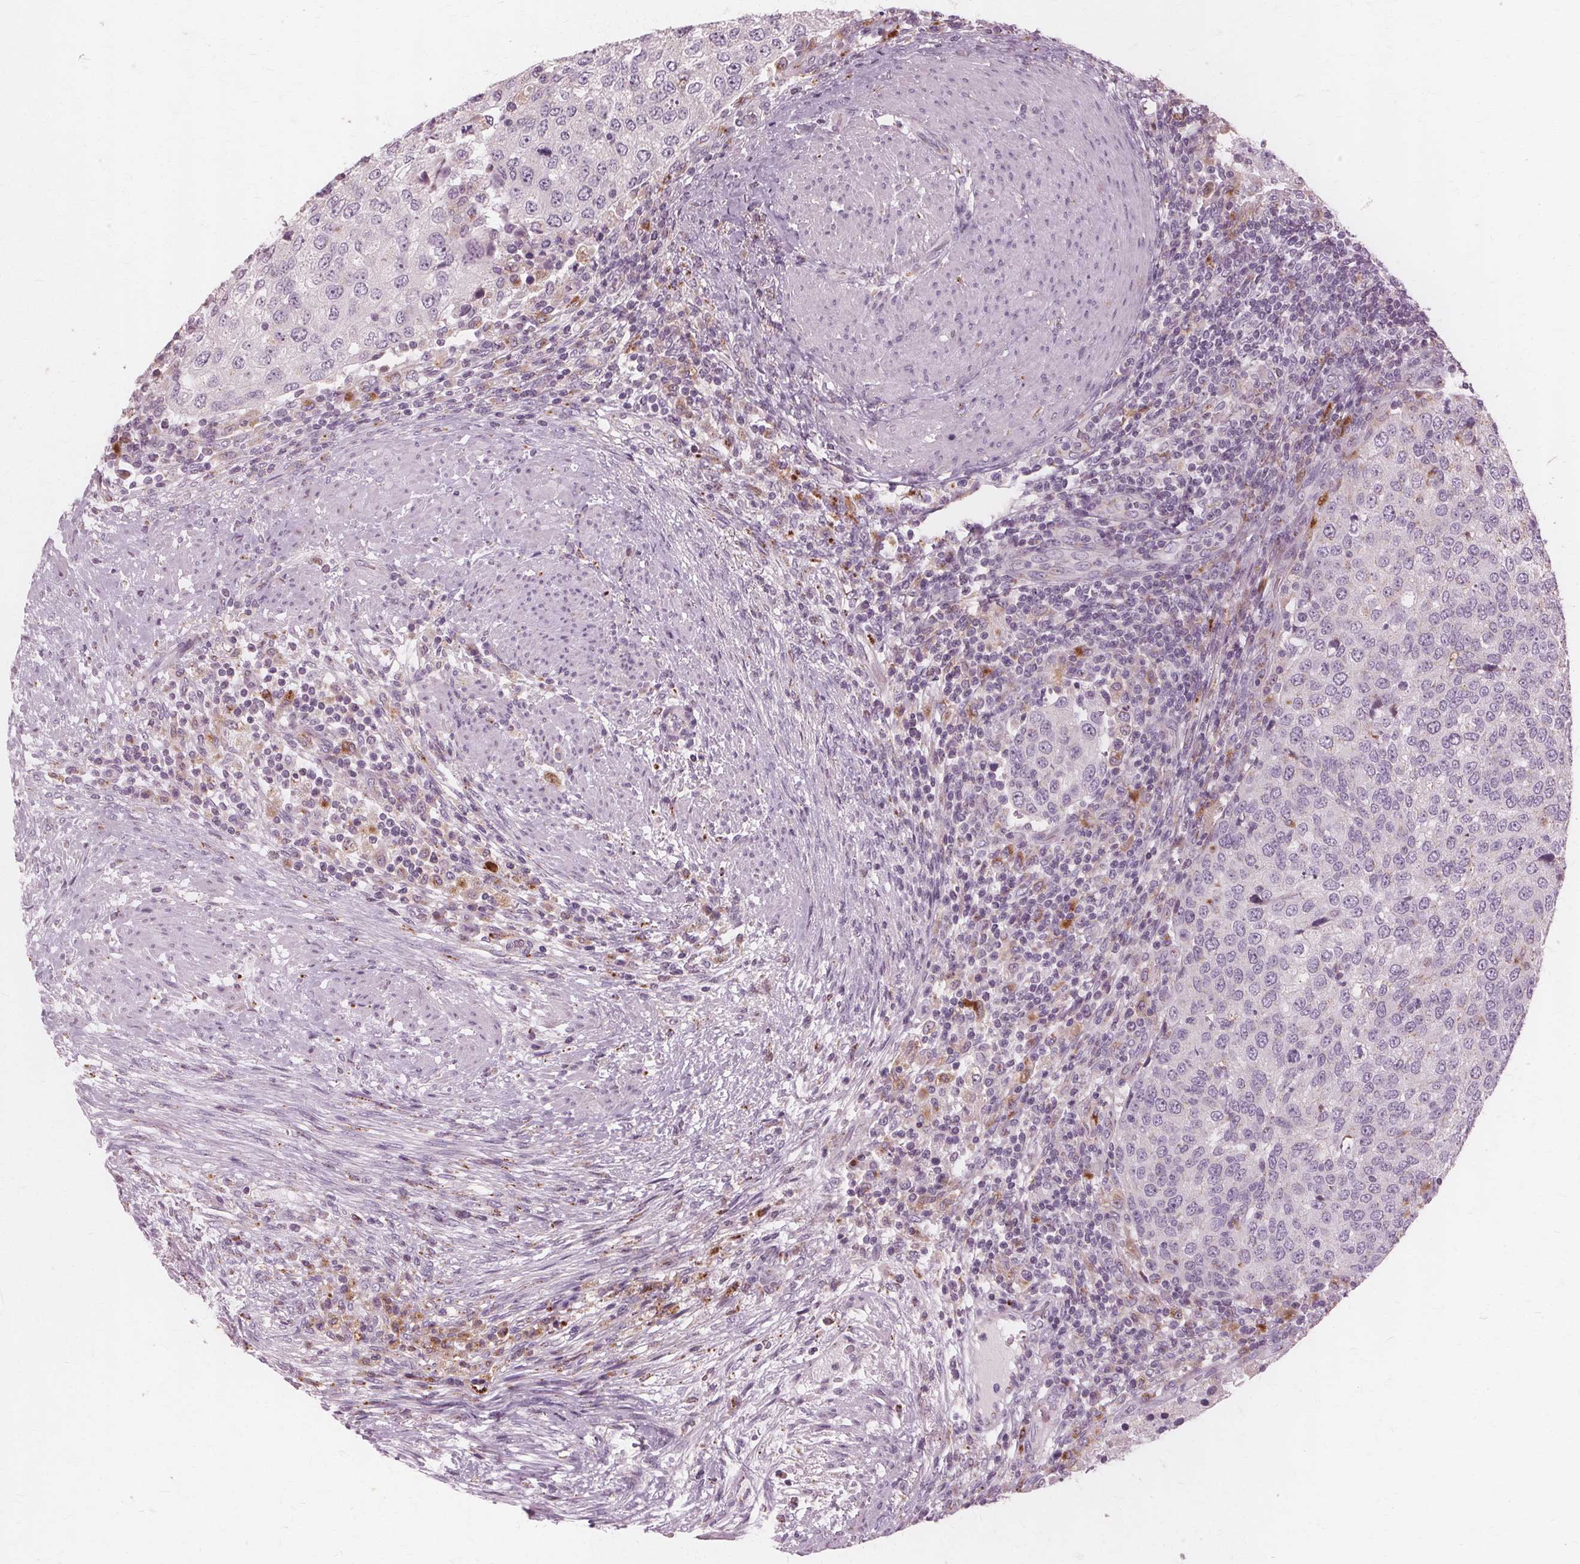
{"staining": {"intensity": "negative", "quantity": "none", "location": "none"}, "tissue": "urothelial cancer", "cell_type": "Tumor cells", "image_type": "cancer", "snomed": [{"axis": "morphology", "description": "Urothelial carcinoma, High grade"}, {"axis": "topography", "description": "Urinary bladder"}], "caption": "Immunohistochemistry micrograph of neoplastic tissue: human urothelial carcinoma (high-grade) stained with DAB (3,3'-diaminobenzidine) shows no significant protein positivity in tumor cells.", "gene": "DNASE2", "patient": {"sex": "female", "age": 78}}